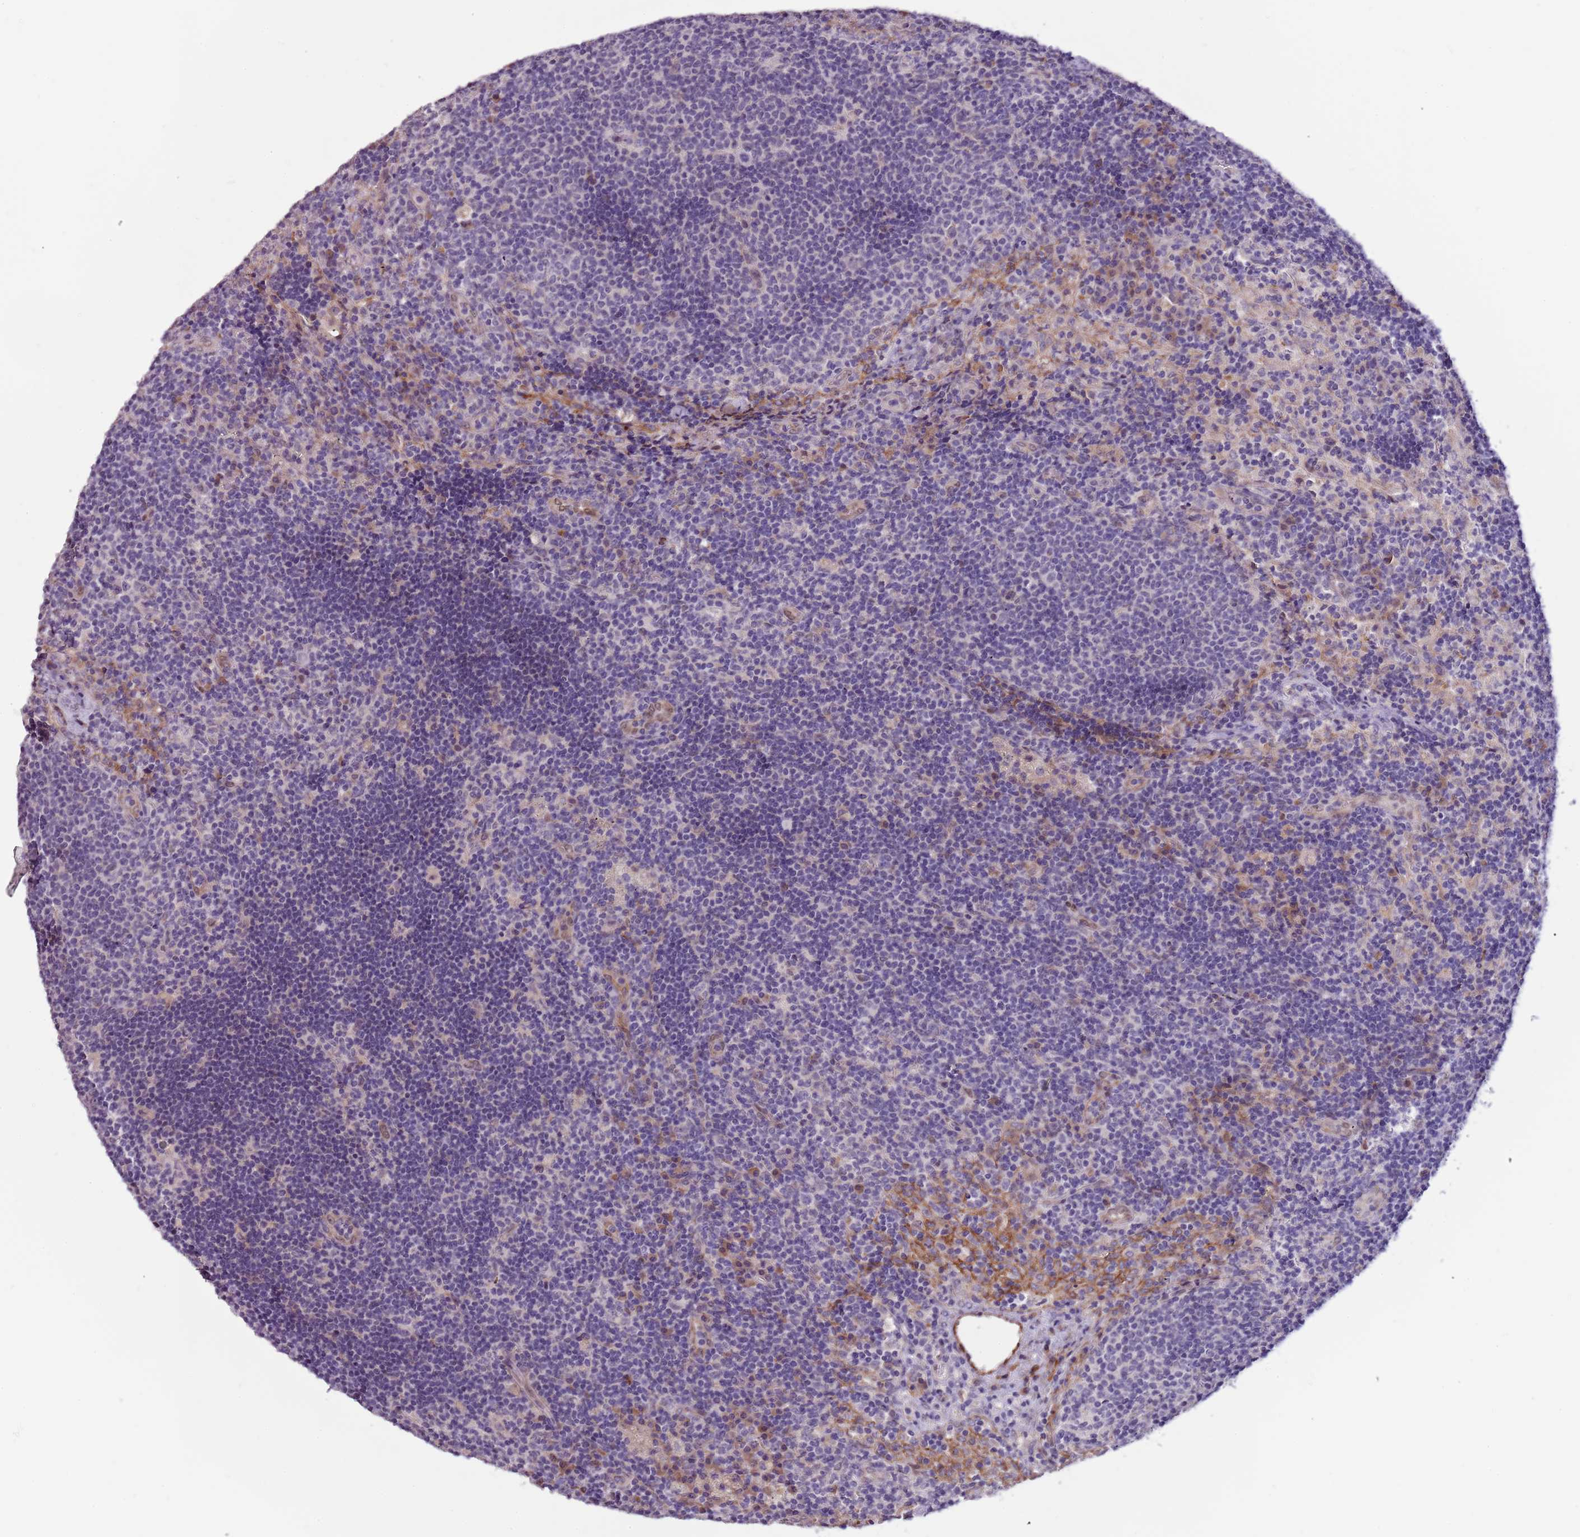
{"staining": {"intensity": "moderate", "quantity": "<25%", "location": "cytoplasmic/membranous"}, "tissue": "lymph node", "cell_type": "Germinal center cells", "image_type": "normal", "snomed": [{"axis": "morphology", "description": "Normal tissue, NOS"}, {"axis": "topography", "description": "Lymph node"}], "caption": "The histopathology image shows immunohistochemical staining of benign lymph node. There is moderate cytoplasmic/membranous expression is present in approximately <25% of germinal center cells.", "gene": "NKX2", "patient": {"sex": "female", "age": 70}}